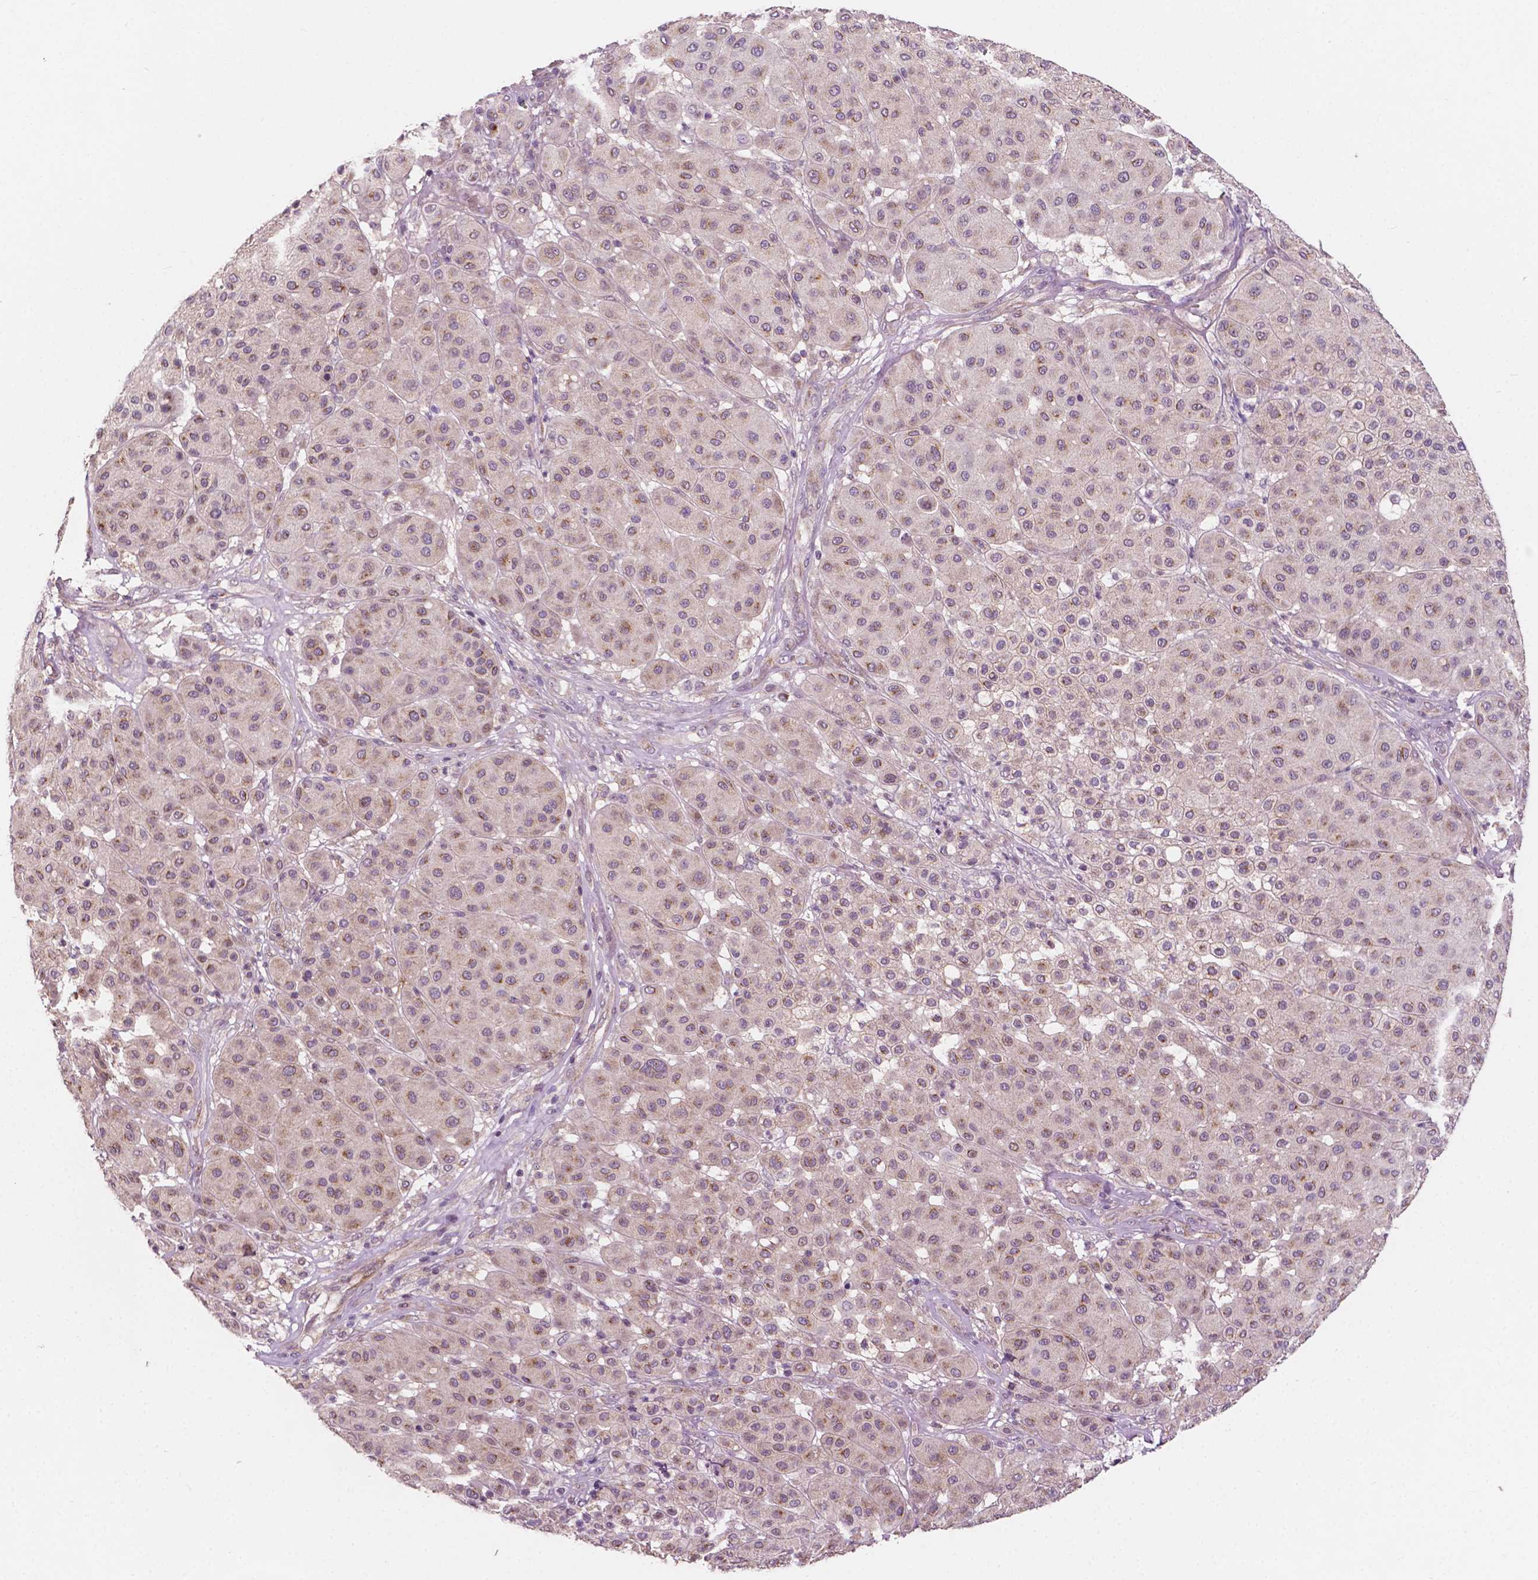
{"staining": {"intensity": "moderate", "quantity": ">75%", "location": "cytoplasmic/membranous"}, "tissue": "melanoma", "cell_type": "Tumor cells", "image_type": "cancer", "snomed": [{"axis": "morphology", "description": "Malignant melanoma, Metastatic site"}, {"axis": "topography", "description": "Smooth muscle"}], "caption": "A micrograph of human melanoma stained for a protein reveals moderate cytoplasmic/membranous brown staining in tumor cells. (brown staining indicates protein expression, while blue staining denotes nuclei).", "gene": "EBAG9", "patient": {"sex": "male", "age": 41}}